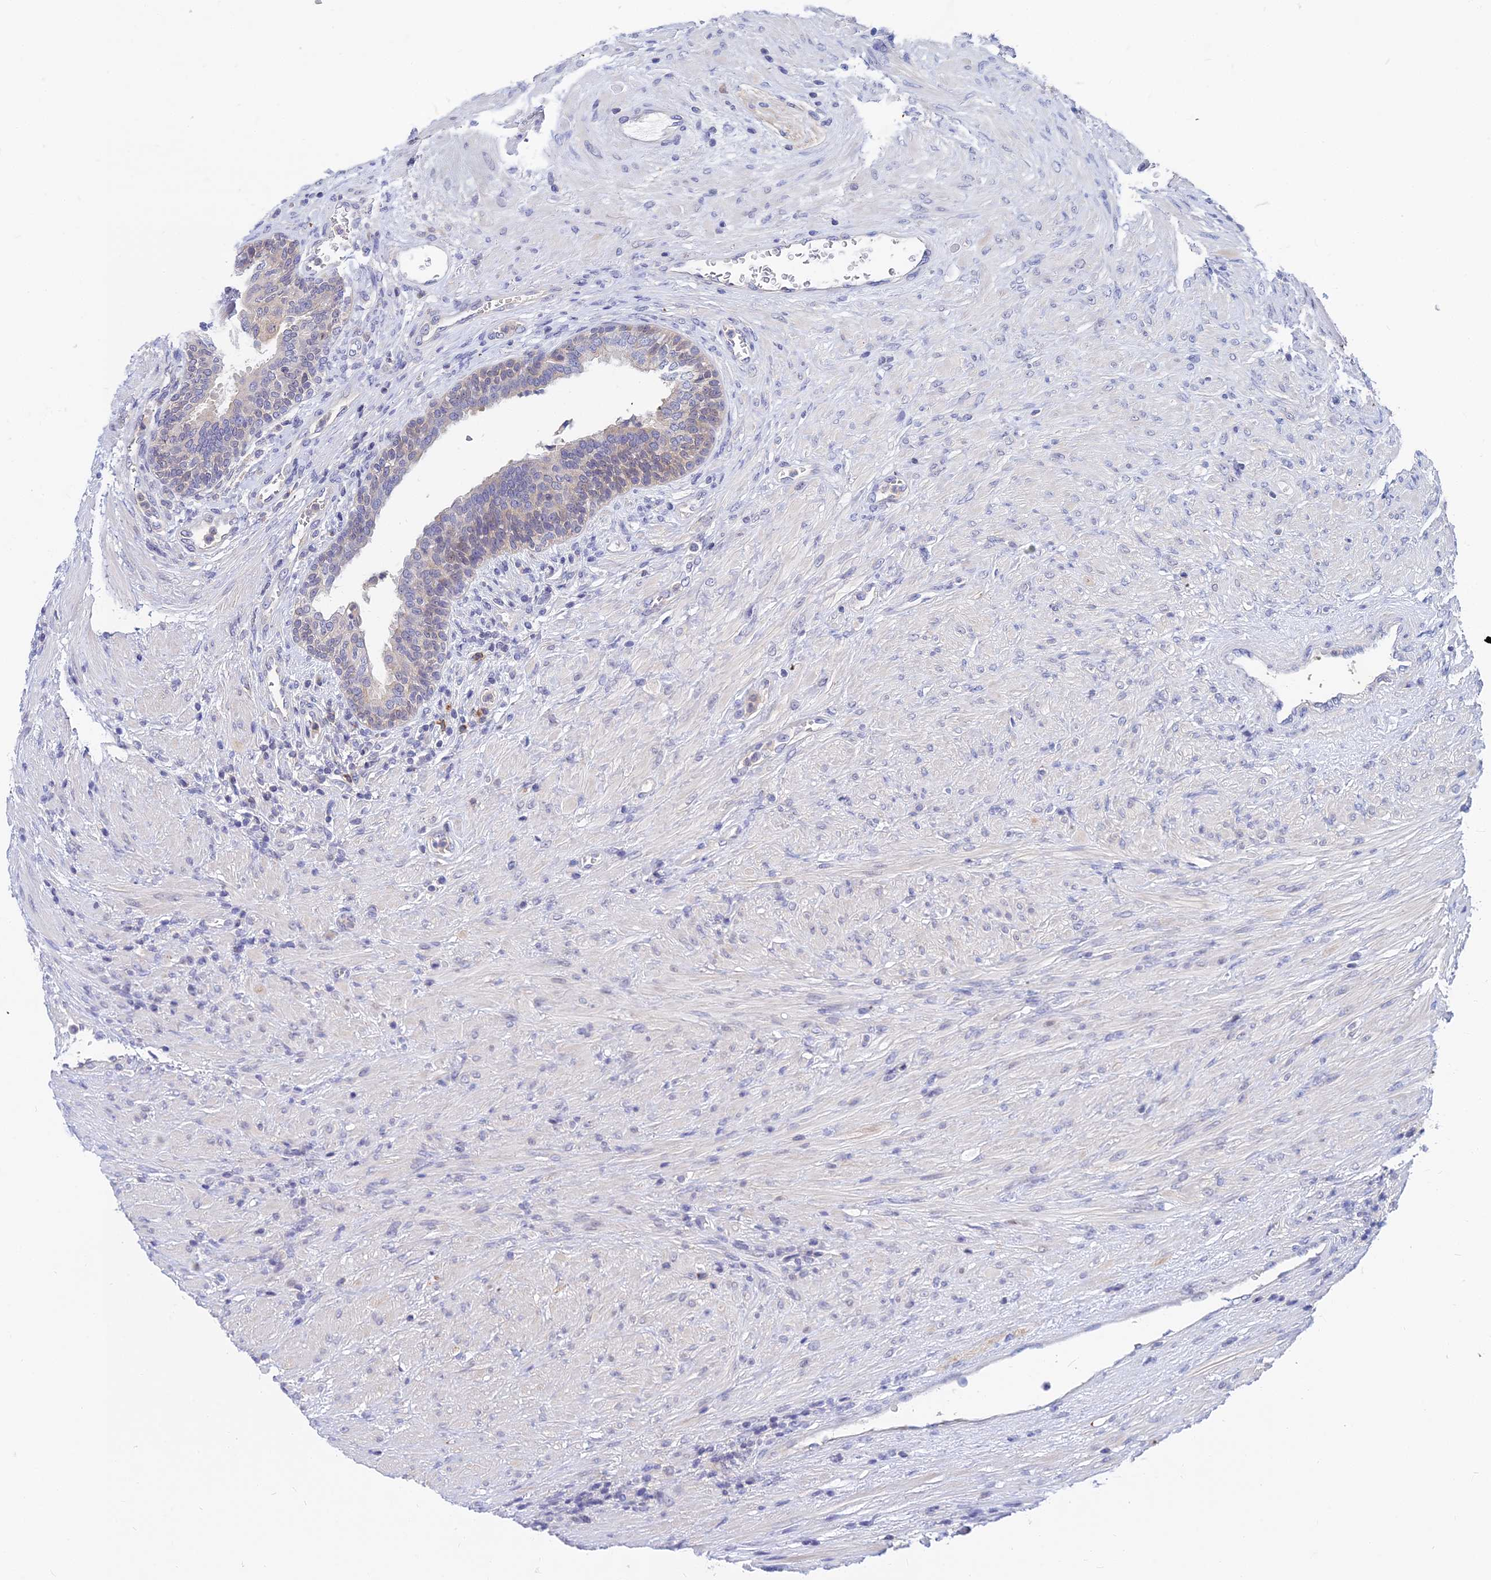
{"staining": {"intensity": "weak", "quantity": "<25%", "location": "cytoplasmic/membranous"}, "tissue": "prostate", "cell_type": "Glandular cells", "image_type": "normal", "snomed": [{"axis": "morphology", "description": "Normal tissue, NOS"}, {"axis": "topography", "description": "Prostate"}], "caption": "IHC photomicrograph of unremarkable prostate: prostate stained with DAB demonstrates no significant protein expression in glandular cells. The staining was performed using DAB (3,3'-diaminobenzidine) to visualize the protein expression in brown, while the nuclei were stained in blue with hematoxylin (Magnification: 20x).", "gene": "B3GALT4", "patient": {"sex": "male", "age": 76}}